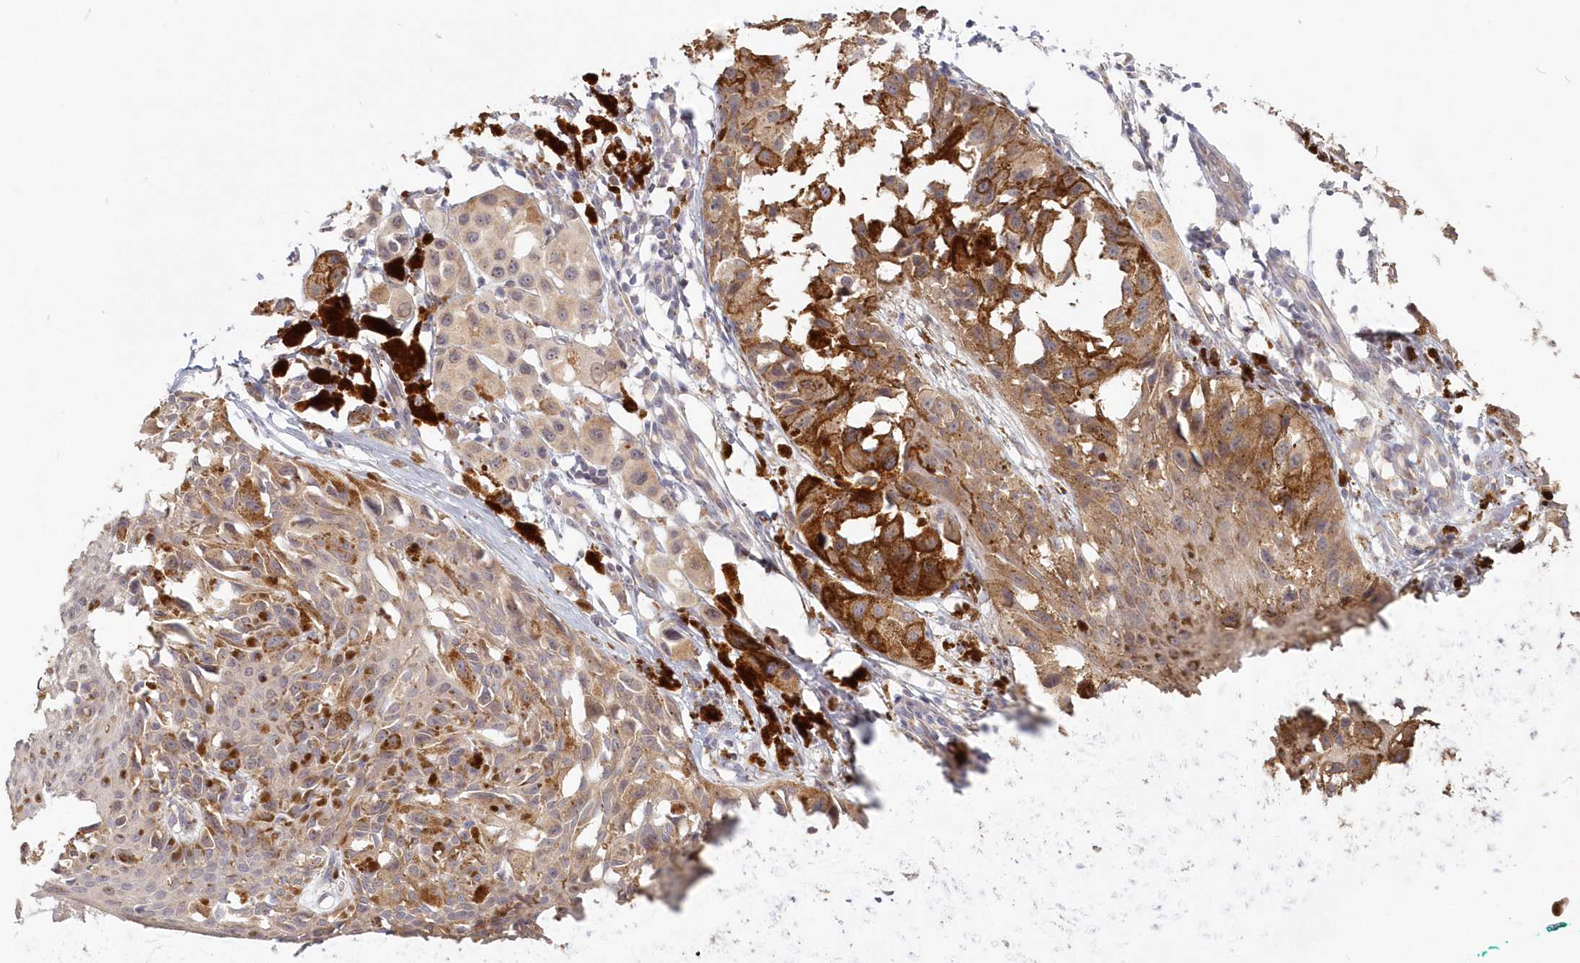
{"staining": {"intensity": "moderate", "quantity": "25%-75%", "location": "cytoplasmic/membranous"}, "tissue": "melanoma", "cell_type": "Tumor cells", "image_type": "cancer", "snomed": [{"axis": "morphology", "description": "Malignant melanoma, NOS"}, {"axis": "topography", "description": "Skin of leg"}], "caption": "High-power microscopy captured an immunohistochemistry (IHC) photomicrograph of melanoma, revealing moderate cytoplasmic/membranous expression in about 25%-75% of tumor cells.", "gene": "KATNA1", "patient": {"sex": "female", "age": 72}}